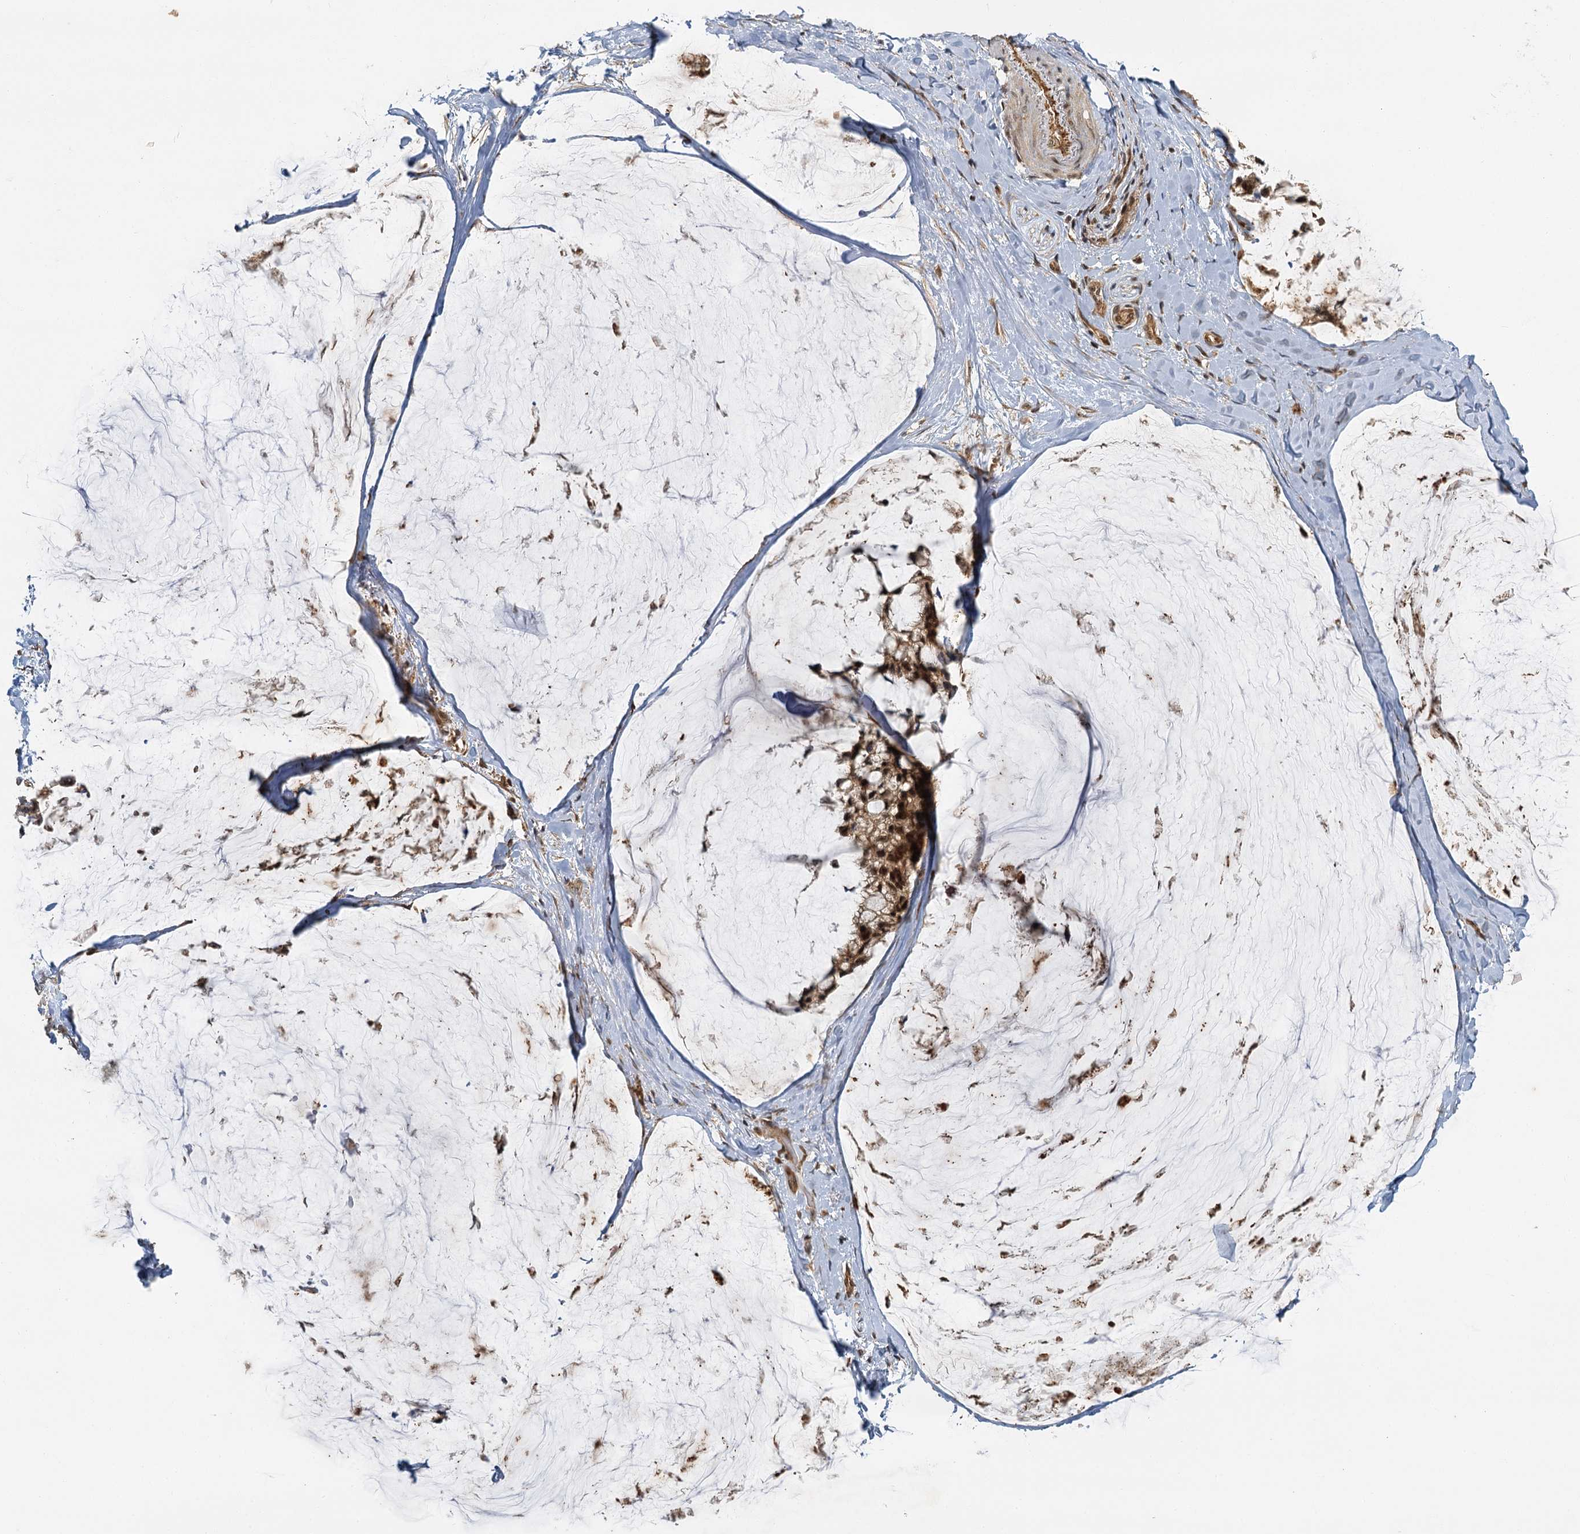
{"staining": {"intensity": "moderate", "quantity": ">75%", "location": "cytoplasmic/membranous,nuclear"}, "tissue": "ovarian cancer", "cell_type": "Tumor cells", "image_type": "cancer", "snomed": [{"axis": "morphology", "description": "Cystadenocarcinoma, mucinous, NOS"}, {"axis": "topography", "description": "Ovary"}], "caption": "A medium amount of moderate cytoplasmic/membranous and nuclear positivity is seen in about >75% of tumor cells in ovarian cancer (mucinous cystadenocarcinoma) tissue. The staining is performed using DAB (3,3'-diaminobenzidine) brown chromogen to label protein expression. The nuclei are counter-stained blue using hematoxylin.", "gene": "ZNF549", "patient": {"sex": "female", "age": 39}}